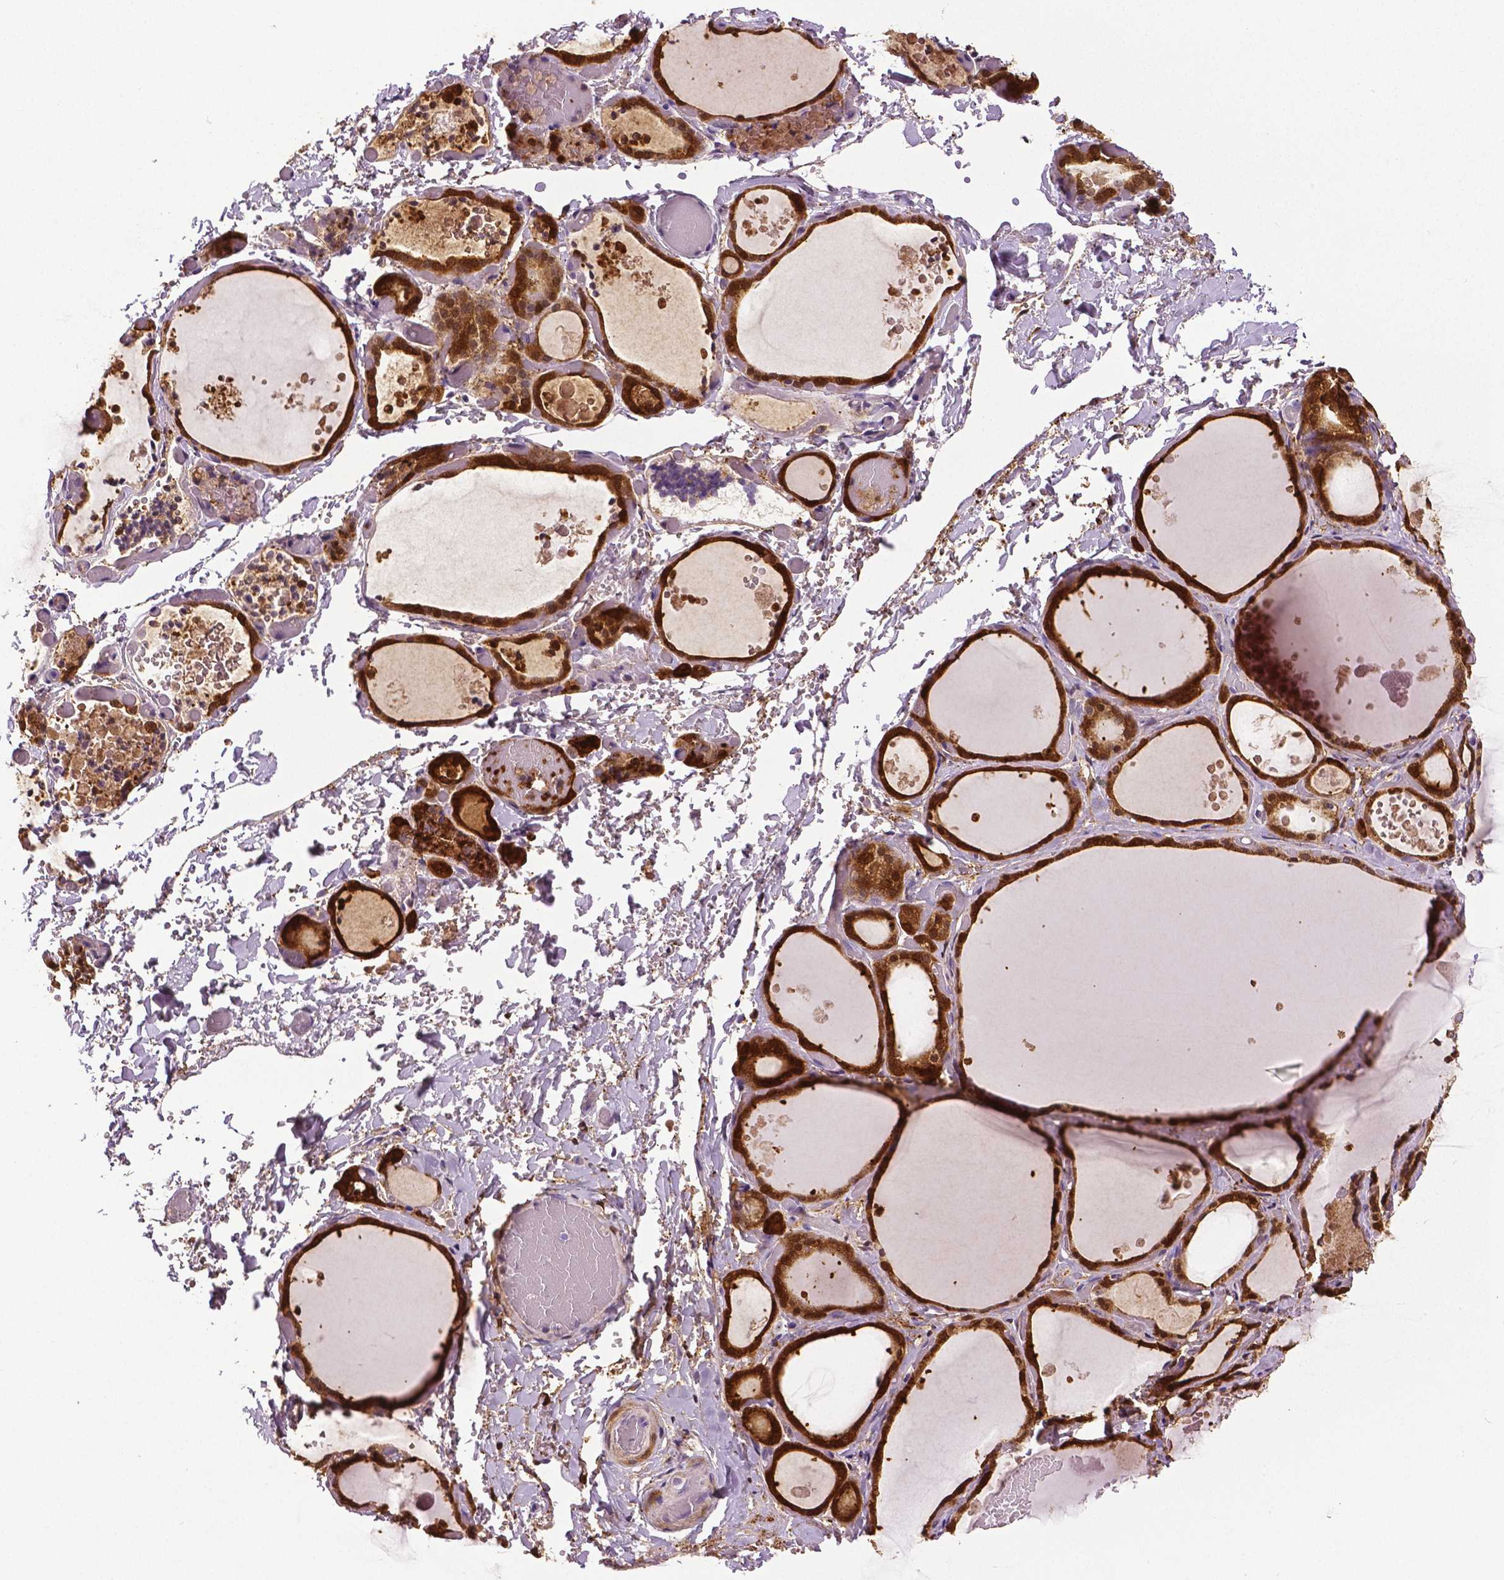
{"staining": {"intensity": "strong", "quantity": ">75%", "location": "cytoplasmic/membranous,nuclear"}, "tissue": "thyroid gland", "cell_type": "Glandular cells", "image_type": "normal", "snomed": [{"axis": "morphology", "description": "Normal tissue, NOS"}, {"axis": "topography", "description": "Thyroid gland"}], "caption": "This photomicrograph reveals immunohistochemistry (IHC) staining of normal human thyroid gland, with high strong cytoplasmic/membranous,nuclear positivity in about >75% of glandular cells.", "gene": "PHGDH", "patient": {"sex": "female", "age": 56}}